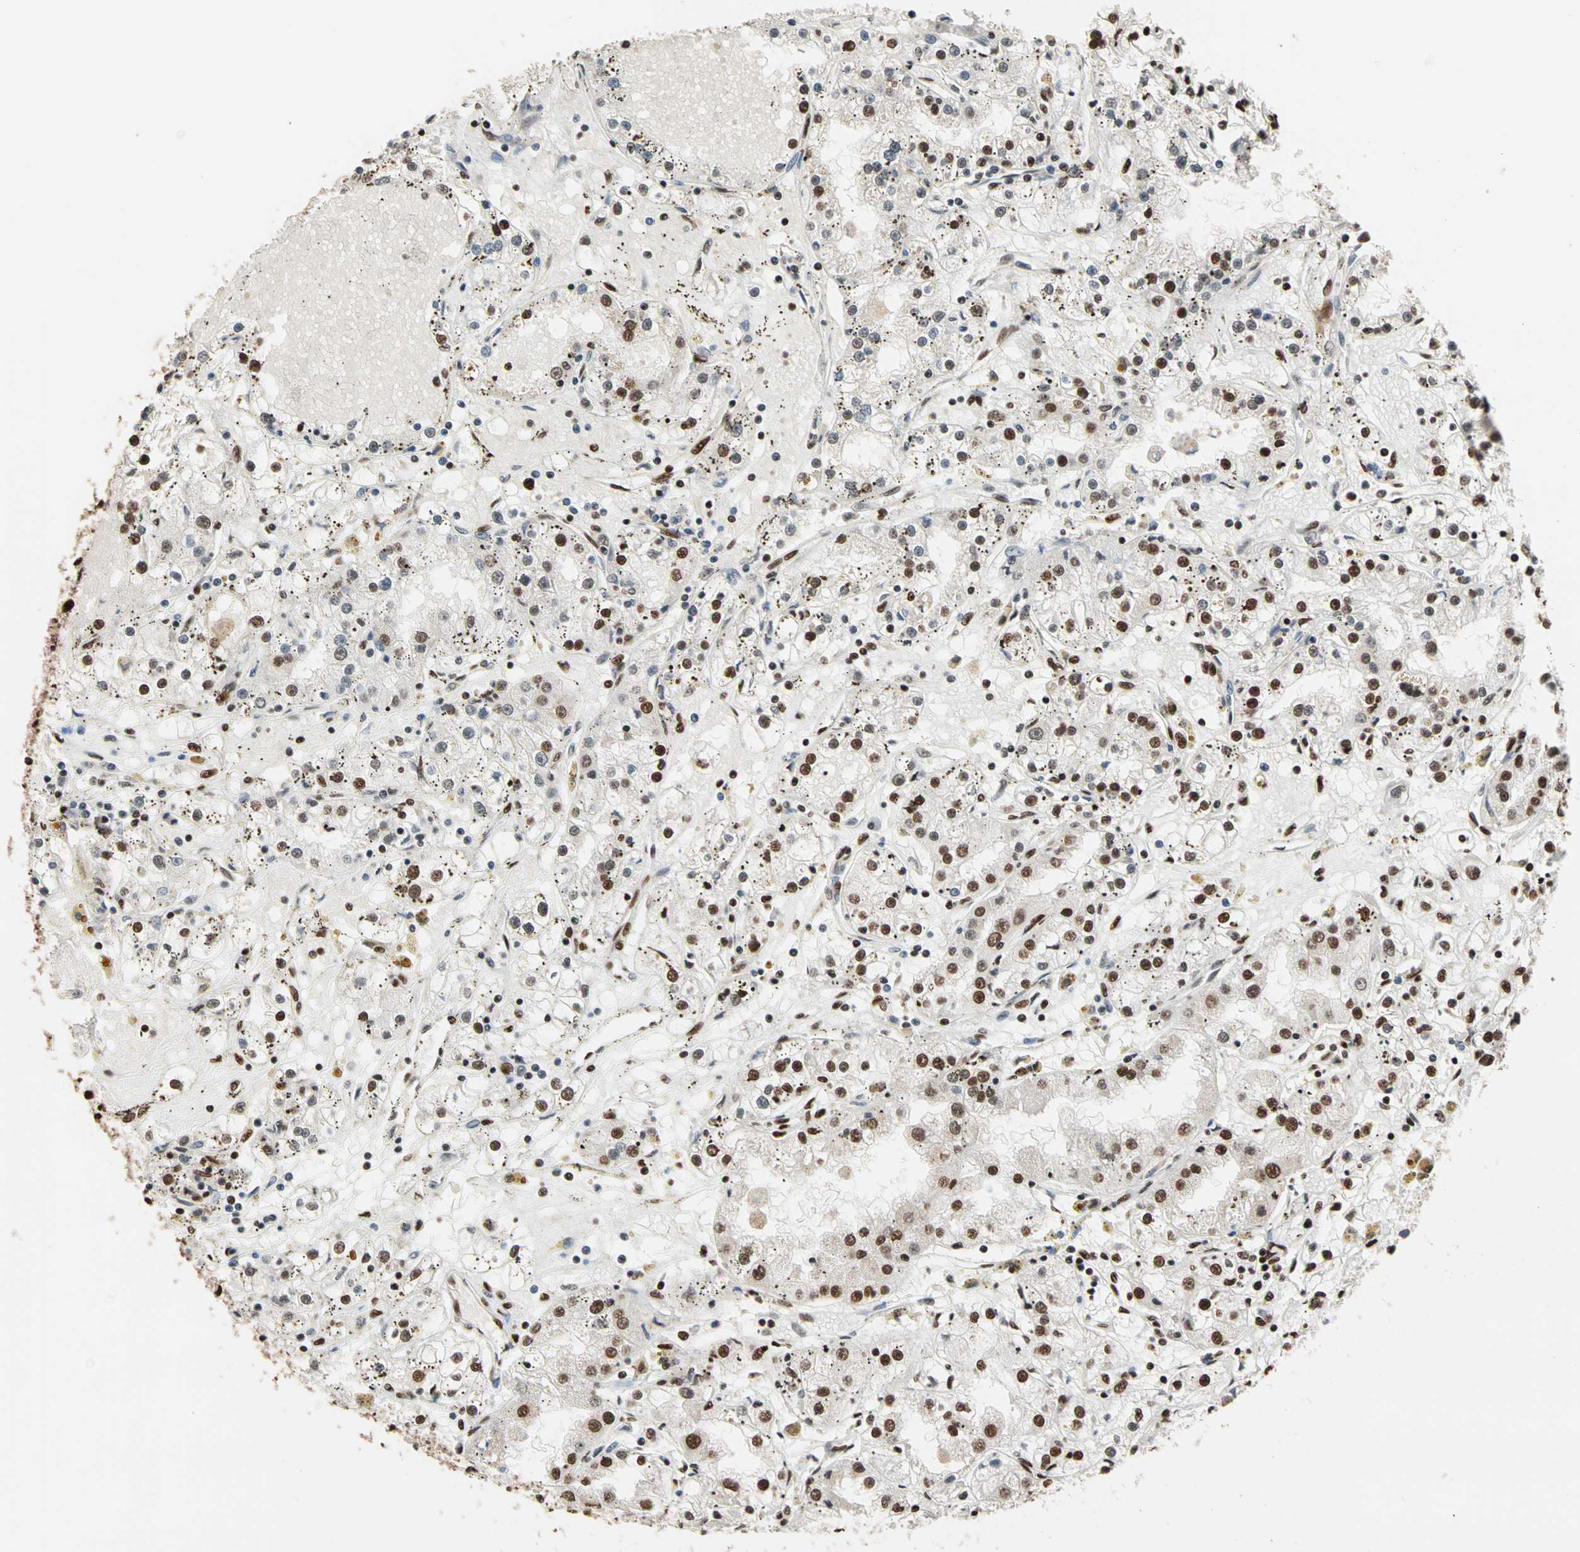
{"staining": {"intensity": "strong", "quantity": ">75%", "location": "nuclear"}, "tissue": "renal cancer", "cell_type": "Tumor cells", "image_type": "cancer", "snomed": [{"axis": "morphology", "description": "Adenocarcinoma, NOS"}, {"axis": "topography", "description": "Kidney"}], "caption": "This is an image of IHC staining of renal adenocarcinoma, which shows strong expression in the nuclear of tumor cells.", "gene": "ILF2", "patient": {"sex": "male", "age": 56}}